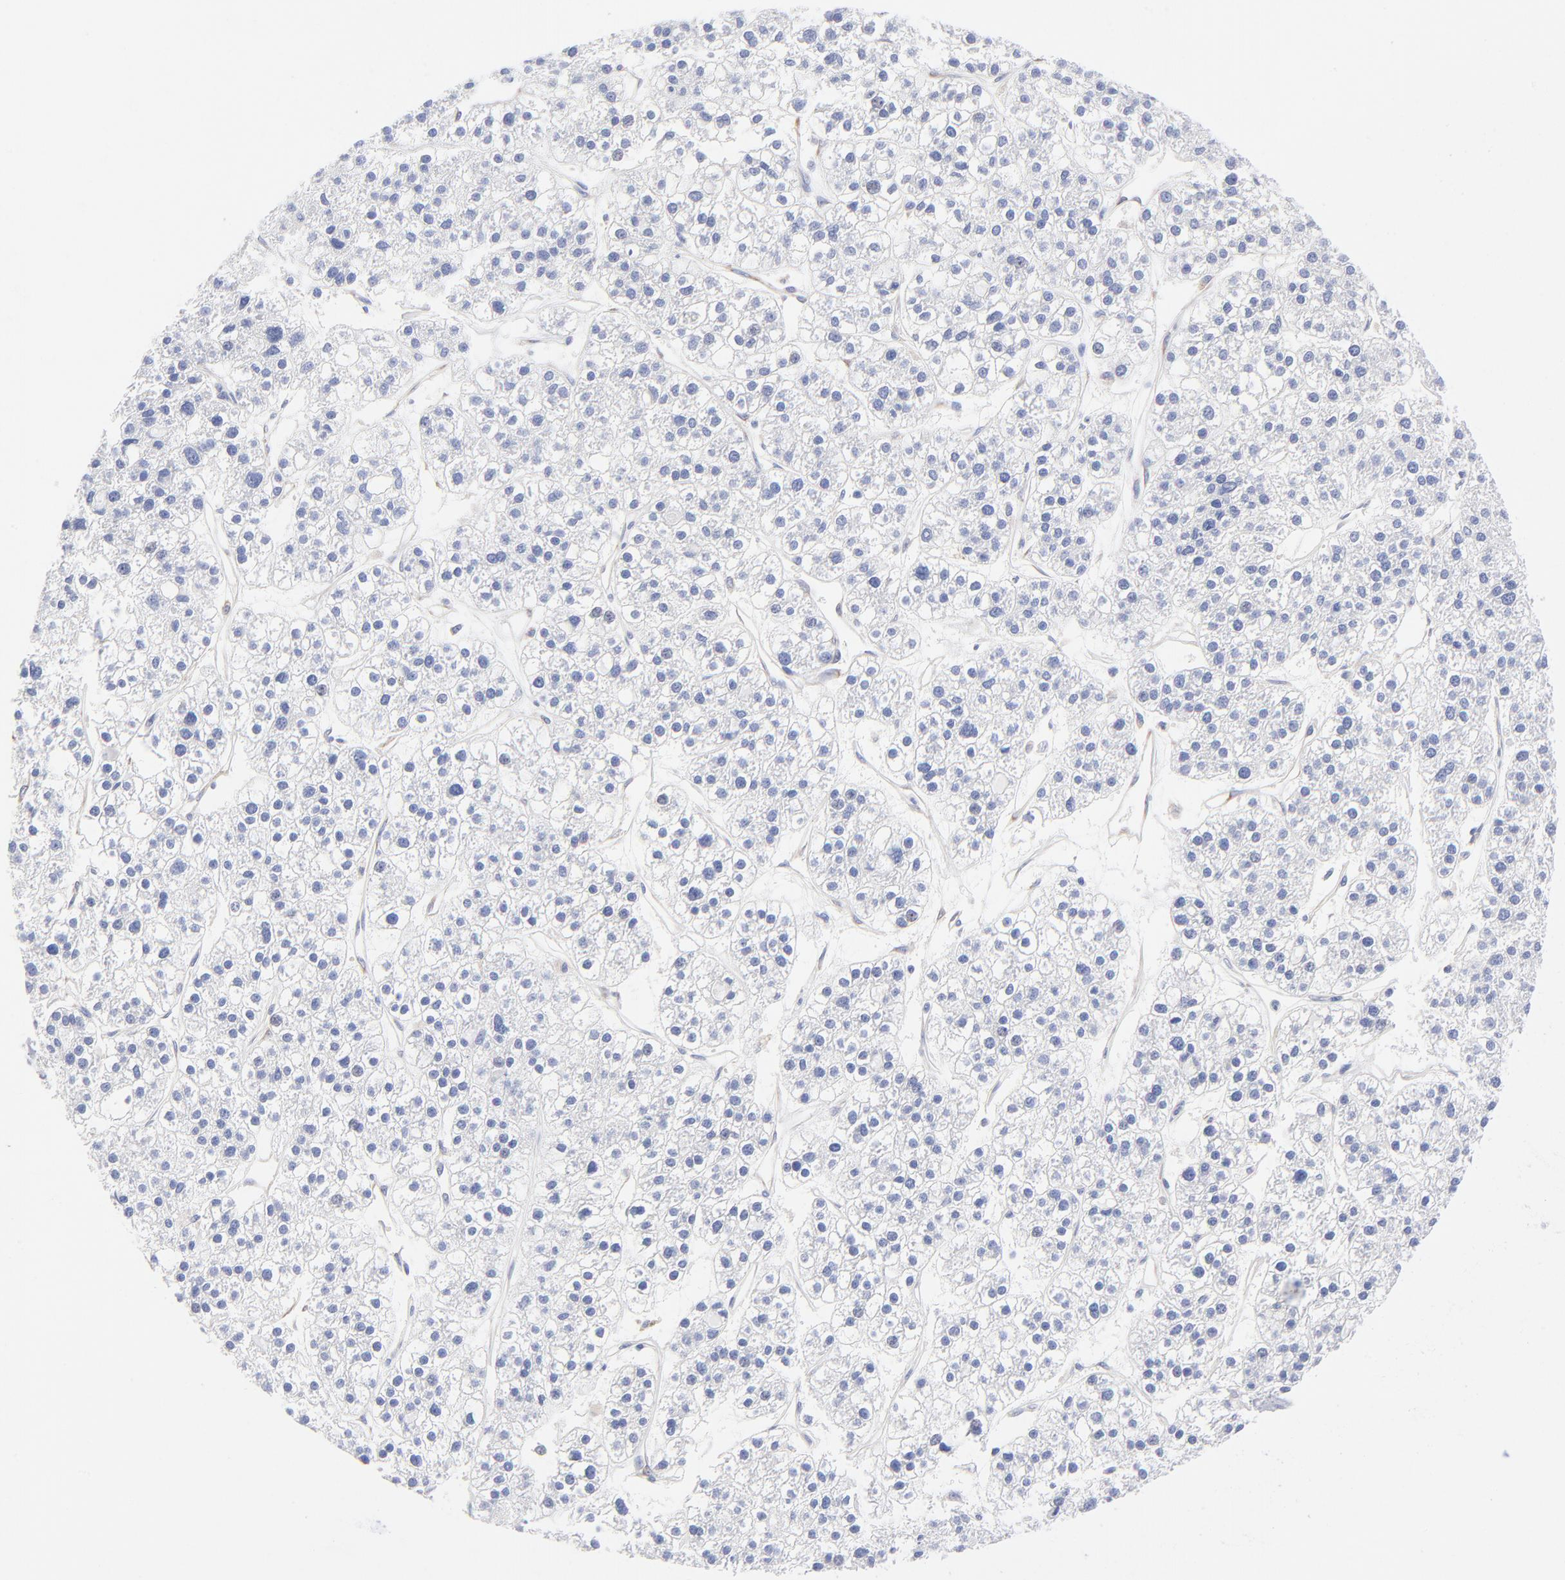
{"staining": {"intensity": "negative", "quantity": "none", "location": "none"}, "tissue": "liver cancer", "cell_type": "Tumor cells", "image_type": "cancer", "snomed": [{"axis": "morphology", "description": "Carcinoma, Hepatocellular, NOS"}, {"axis": "topography", "description": "Liver"}], "caption": "This micrograph is of liver cancer (hepatocellular carcinoma) stained with immunohistochemistry (IHC) to label a protein in brown with the nuclei are counter-stained blue. There is no positivity in tumor cells.", "gene": "EIF2AK2", "patient": {"sex": "female", "age": 85}}